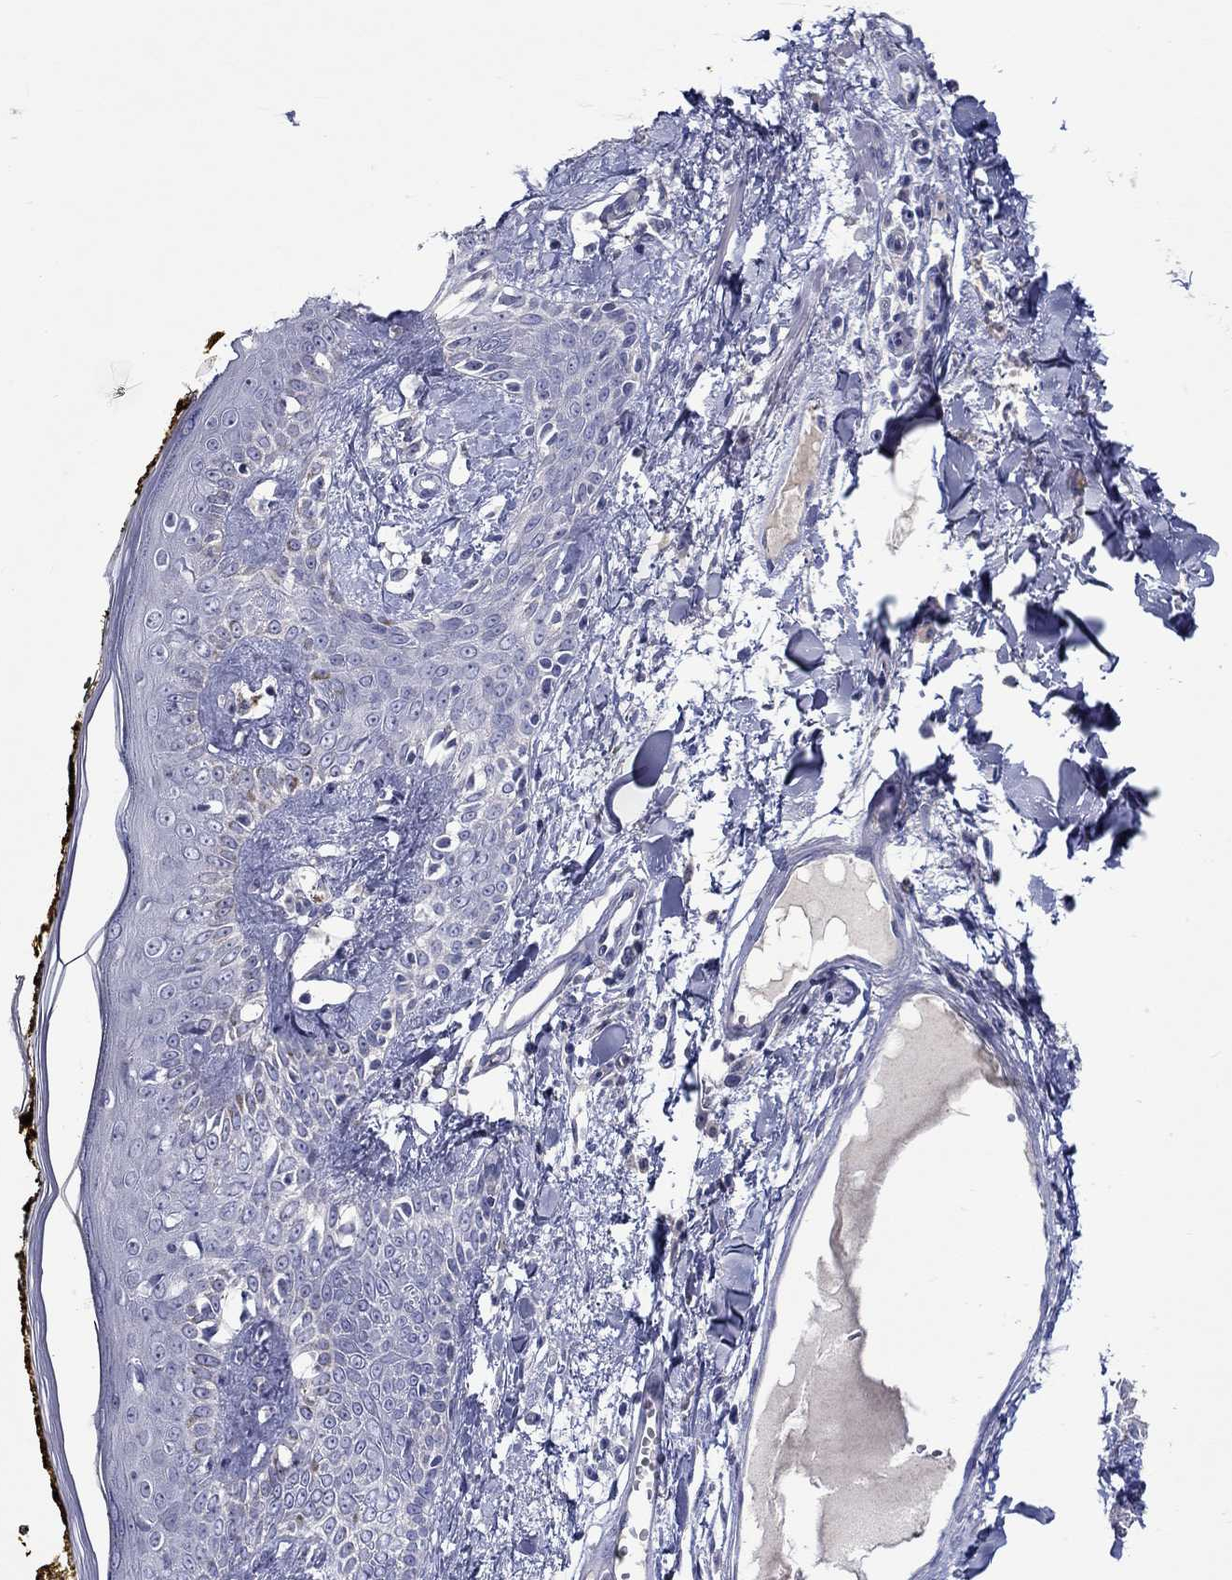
{"staining": {"intensity": "negative", "quantity": "none", "location": "none"}, "tissue": "skin", "cell_type": "Fibroblasts", "image_type": "normal", "snomed": [{"axis": "morphology", "description": "Normal tissue, NOS"}, {"axis": "topography", "description": "Skin"}], "caption": "Histopathology image shows no significant protein staining in fibroblasts of unremarkable skin.", "gene": "SLC30A3", "patient": {"sex": "male", "age": 76}}